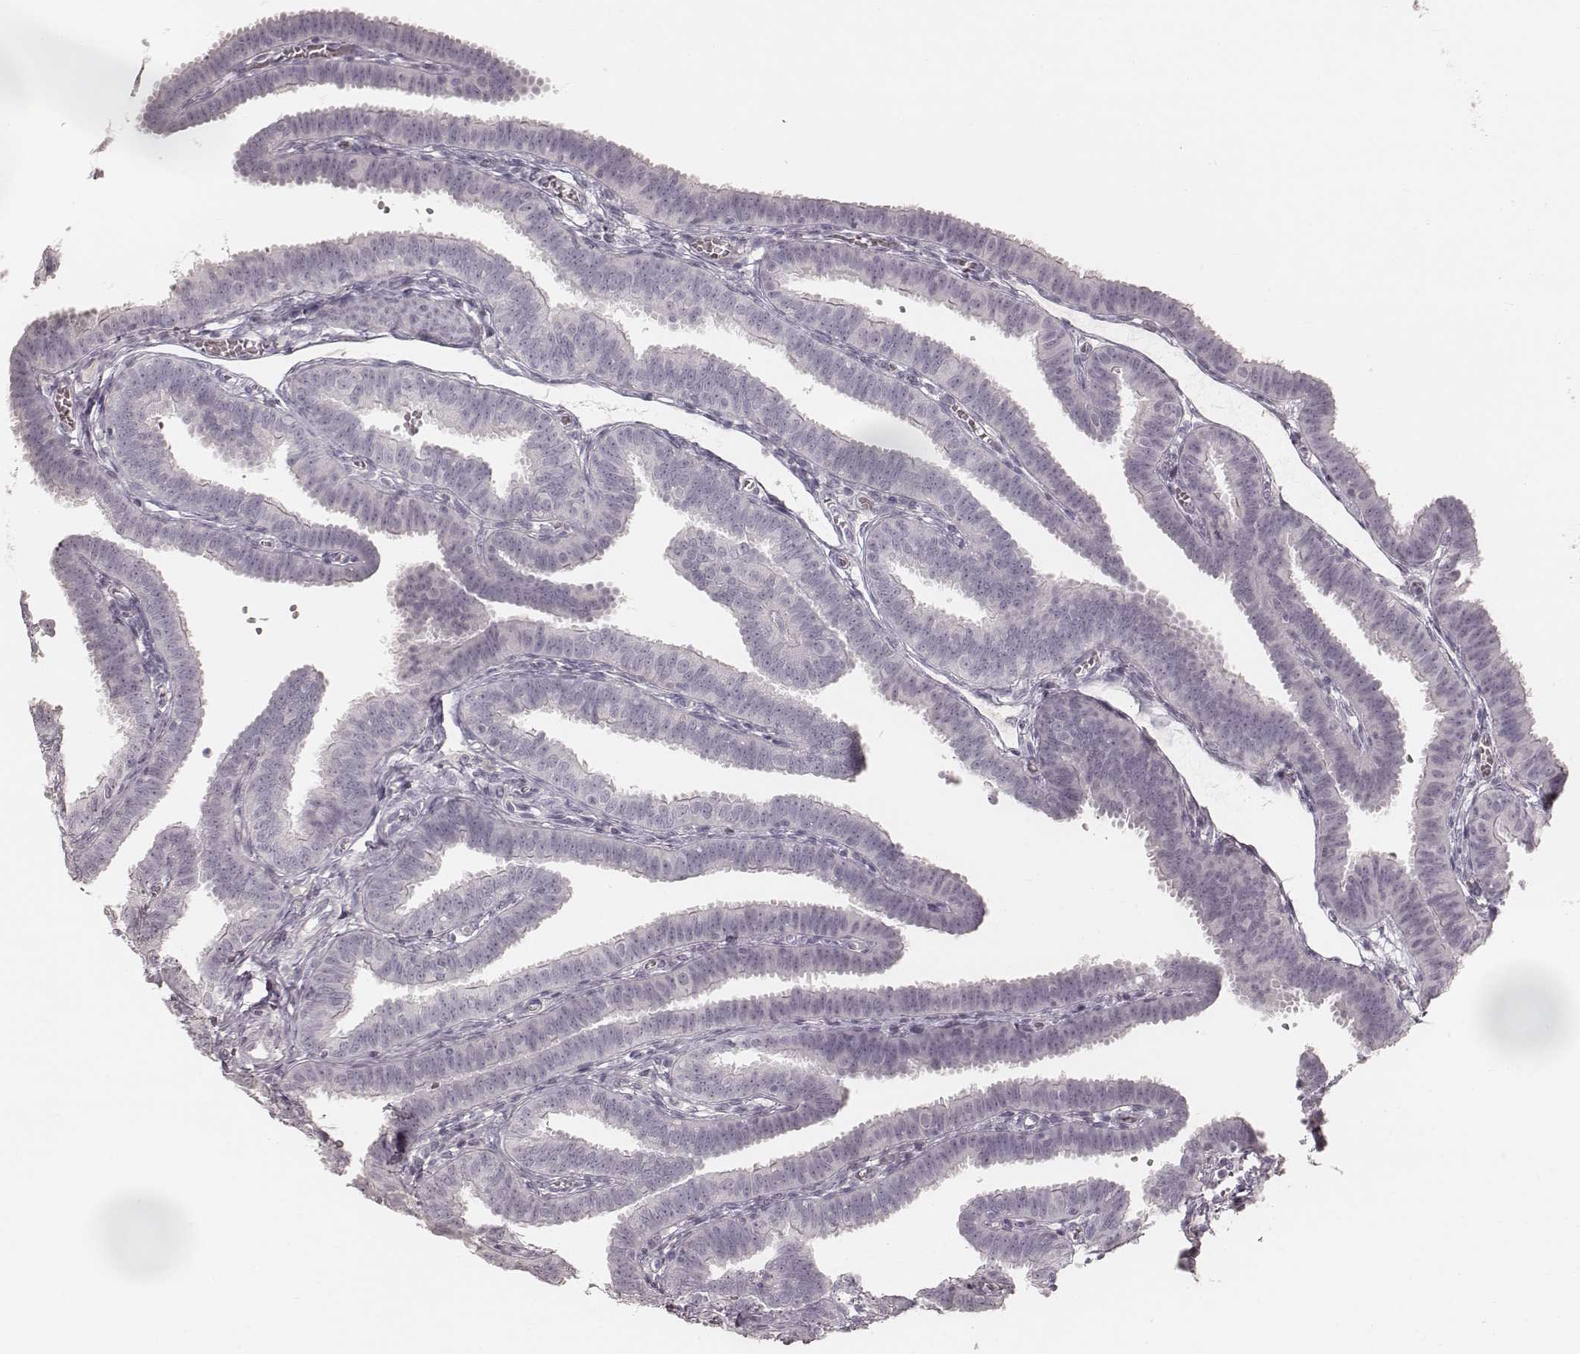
{"staining": {"intensity": "negative", "quantity": "none", "location": "none"}, "tissue": "fallopian tube", "cell_type": "Glandular cells", "image_type": "normal", "snomed": [{"axis": "morphology", "description": "Normal tissue, NOS"}, {"axis": "topography", "description": "Fallopian tube"}], "caption": "This is a histopathology image of immunohistochemistry staining of benign fallopian tube, which shows no expression in glandular cells. Brightfield microscopy of IHC stained with DAB (3,3'-diaminobenzidine) (brown) and hematoxylin (blue), captured at high magnification.", "gene": "KRT26", "patient": {"sex": "female", "age": 25}}